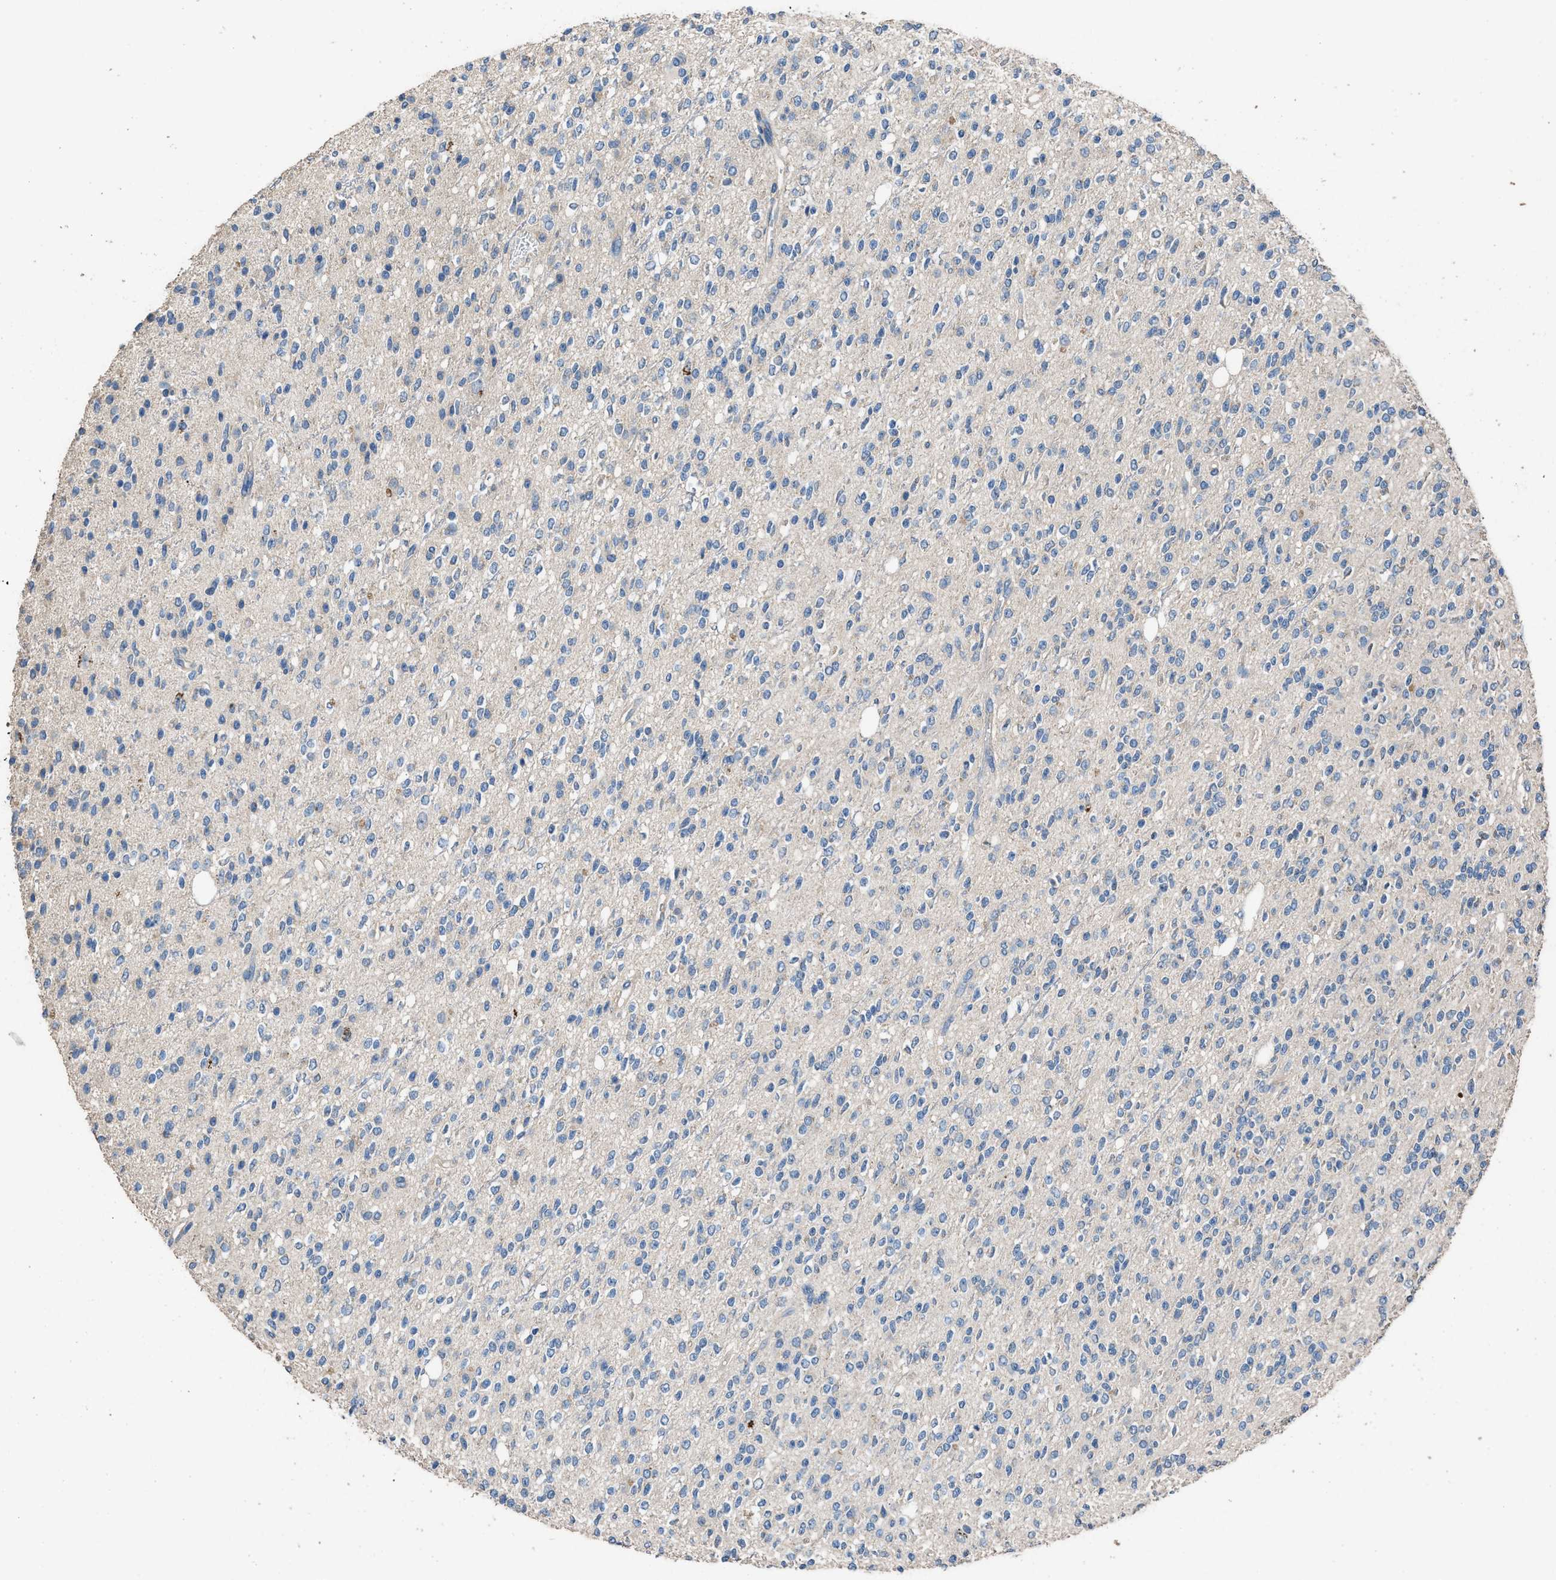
{"staining": {"intensity": "negative", "quantity": "none", "location": "none"}, "tissue": "glioma", "cell_type": "Tumor cells", "image_type": "cancer", "snomed": [{"axis": "morphology", "description": "Glioma, malignant, High grade"}, {"axis": "topography", "description": "Brain"}], "caption": "Immunohistochemistry of human glioma shows no expression in tumor cells.", "gene": "ITSN1", "patient": {"sex": "male", "age": 34}}